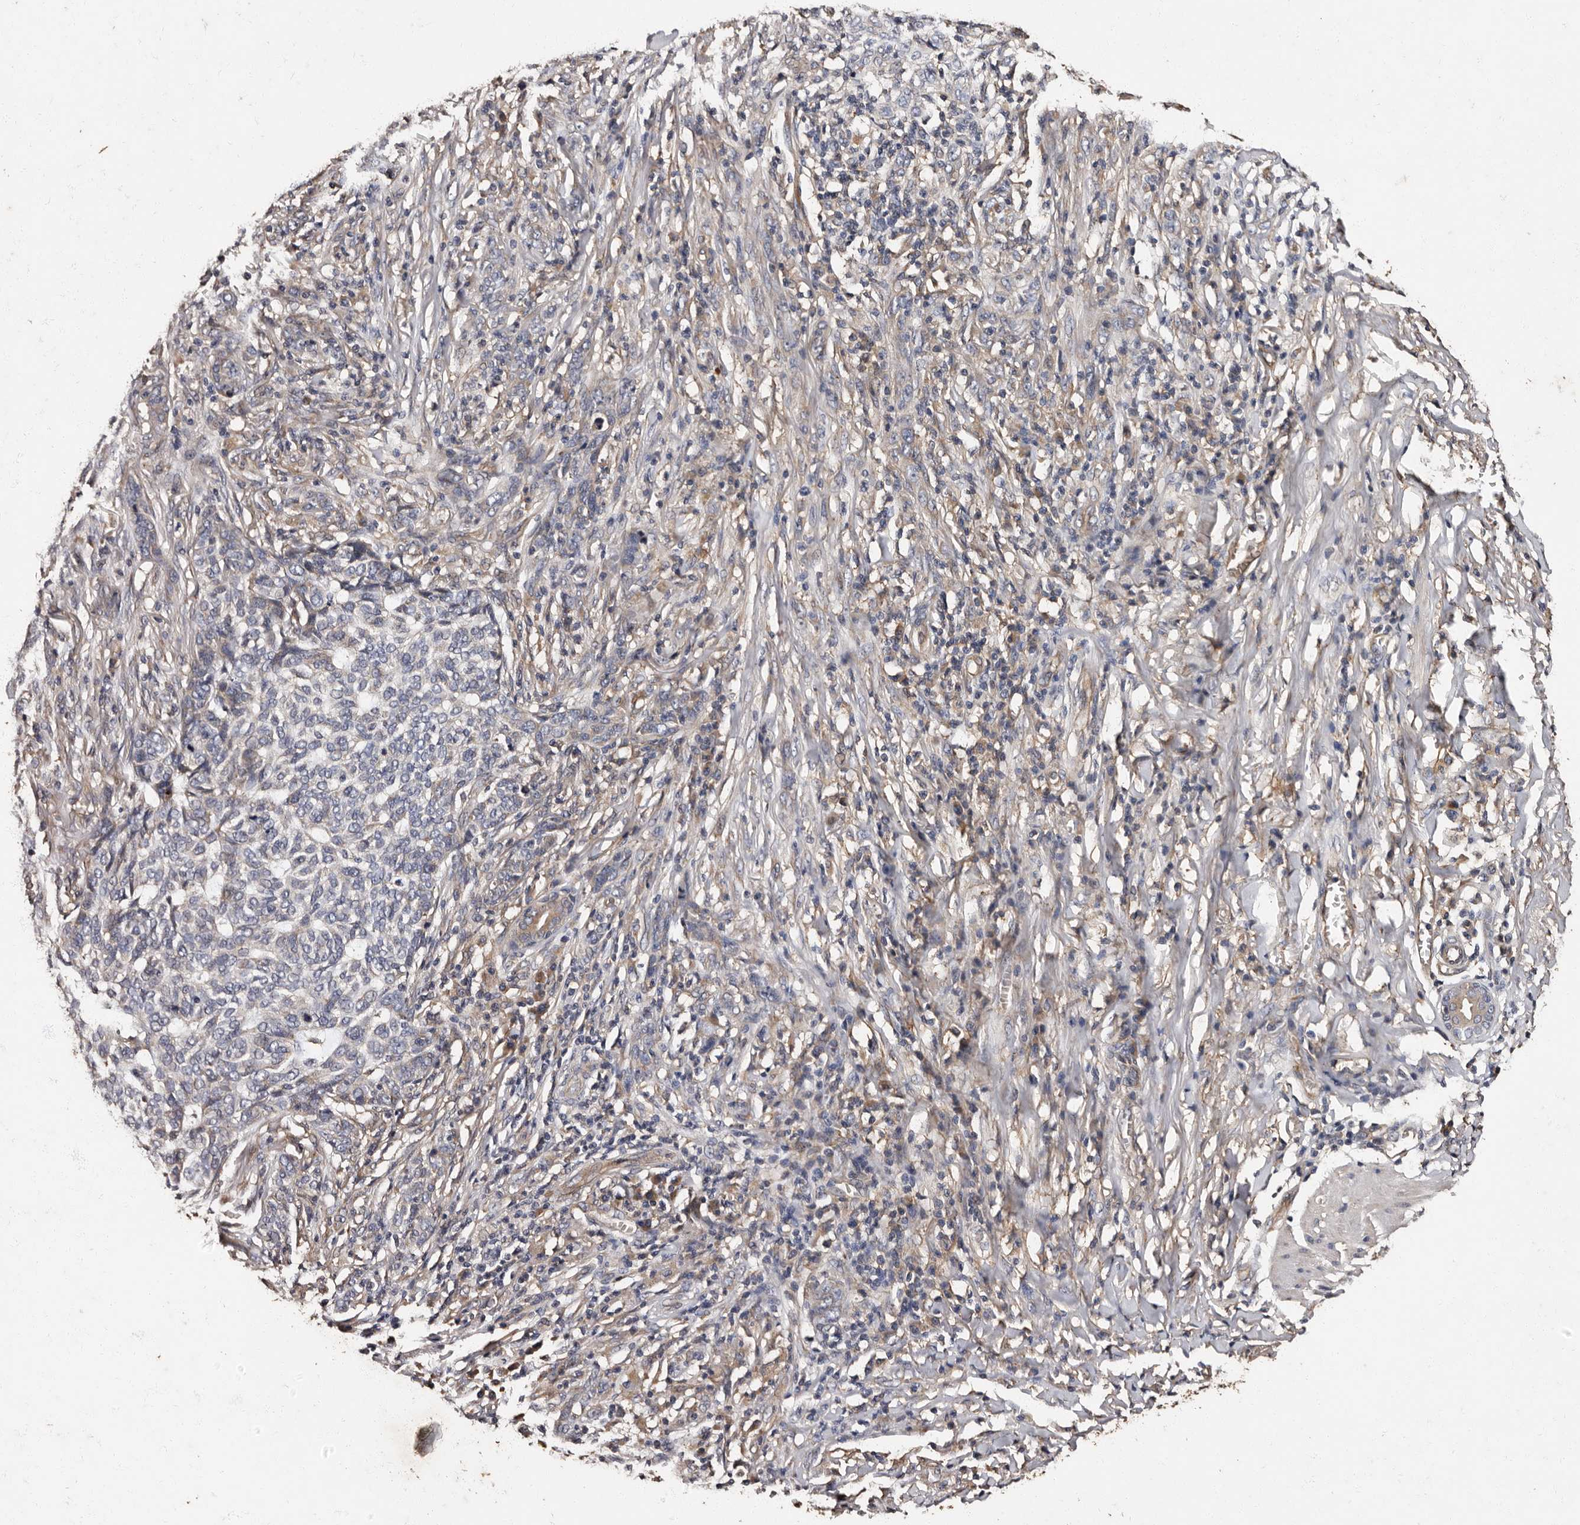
{"staining": {"intensity": "negative", "quantity": "none", "location": "none"}, "tissue": "skin cancer", "cell_type": "Tumor cells", "image_type": "cancer", "snomed": [{"axis": "morphology", "description": "Basal cell carcinoma"}, {"axis": "topography", "description": "Skin"}], "caption": "Immunohistochemistry of skin cancer (basal cell carcinoma) displays no positivity in tumor cells.", "gene": "ADCK5", "patient": {"sex": "male", "age": 85}}